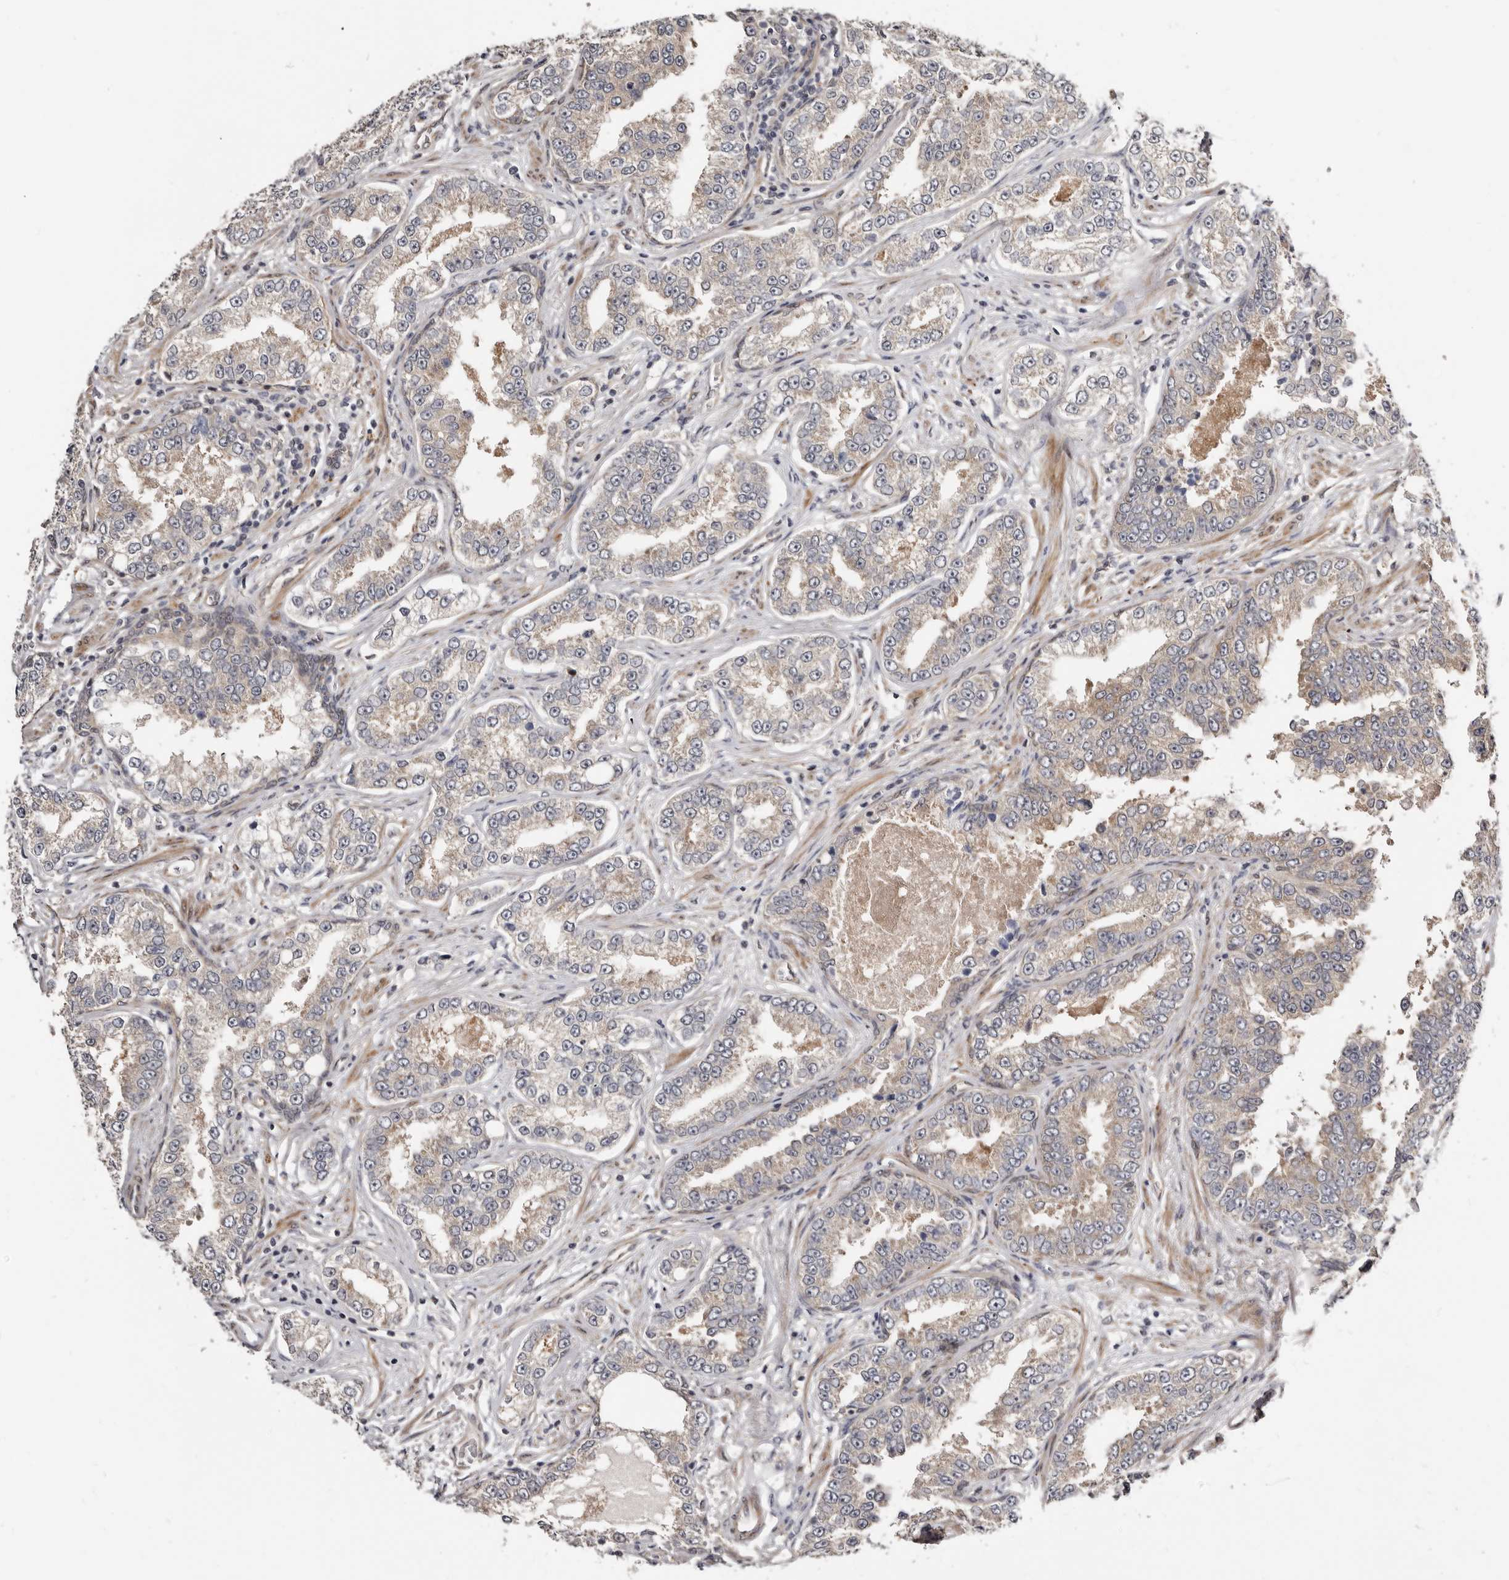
{"staining": {"intensity": "weak", "quantity": "<25%", "location": "cytoplasmic/membranous"}, "tissue": "prostate cancer", "cell_type": "Tumor cells", "image_type": "cancer", "snomed": [{"axis": "morphology", "description": "Normal tissue, NOS"}, {"axis": "morphology", "description": "Adenocarcinoma, High grade"}, {"axis": "topography", "description": "Prostate"}], "caption": "Tumor cells show no significant protein expression in high-grade adenocarcinoma (prostate). (Stains: DAB immunohistochemistry (IHC) with hematoxylin counter stain, Microscopy: brightfield microscopy at high magnification).", "gene": "SBDS", "patient": {"sex": "male", "age": 83}}